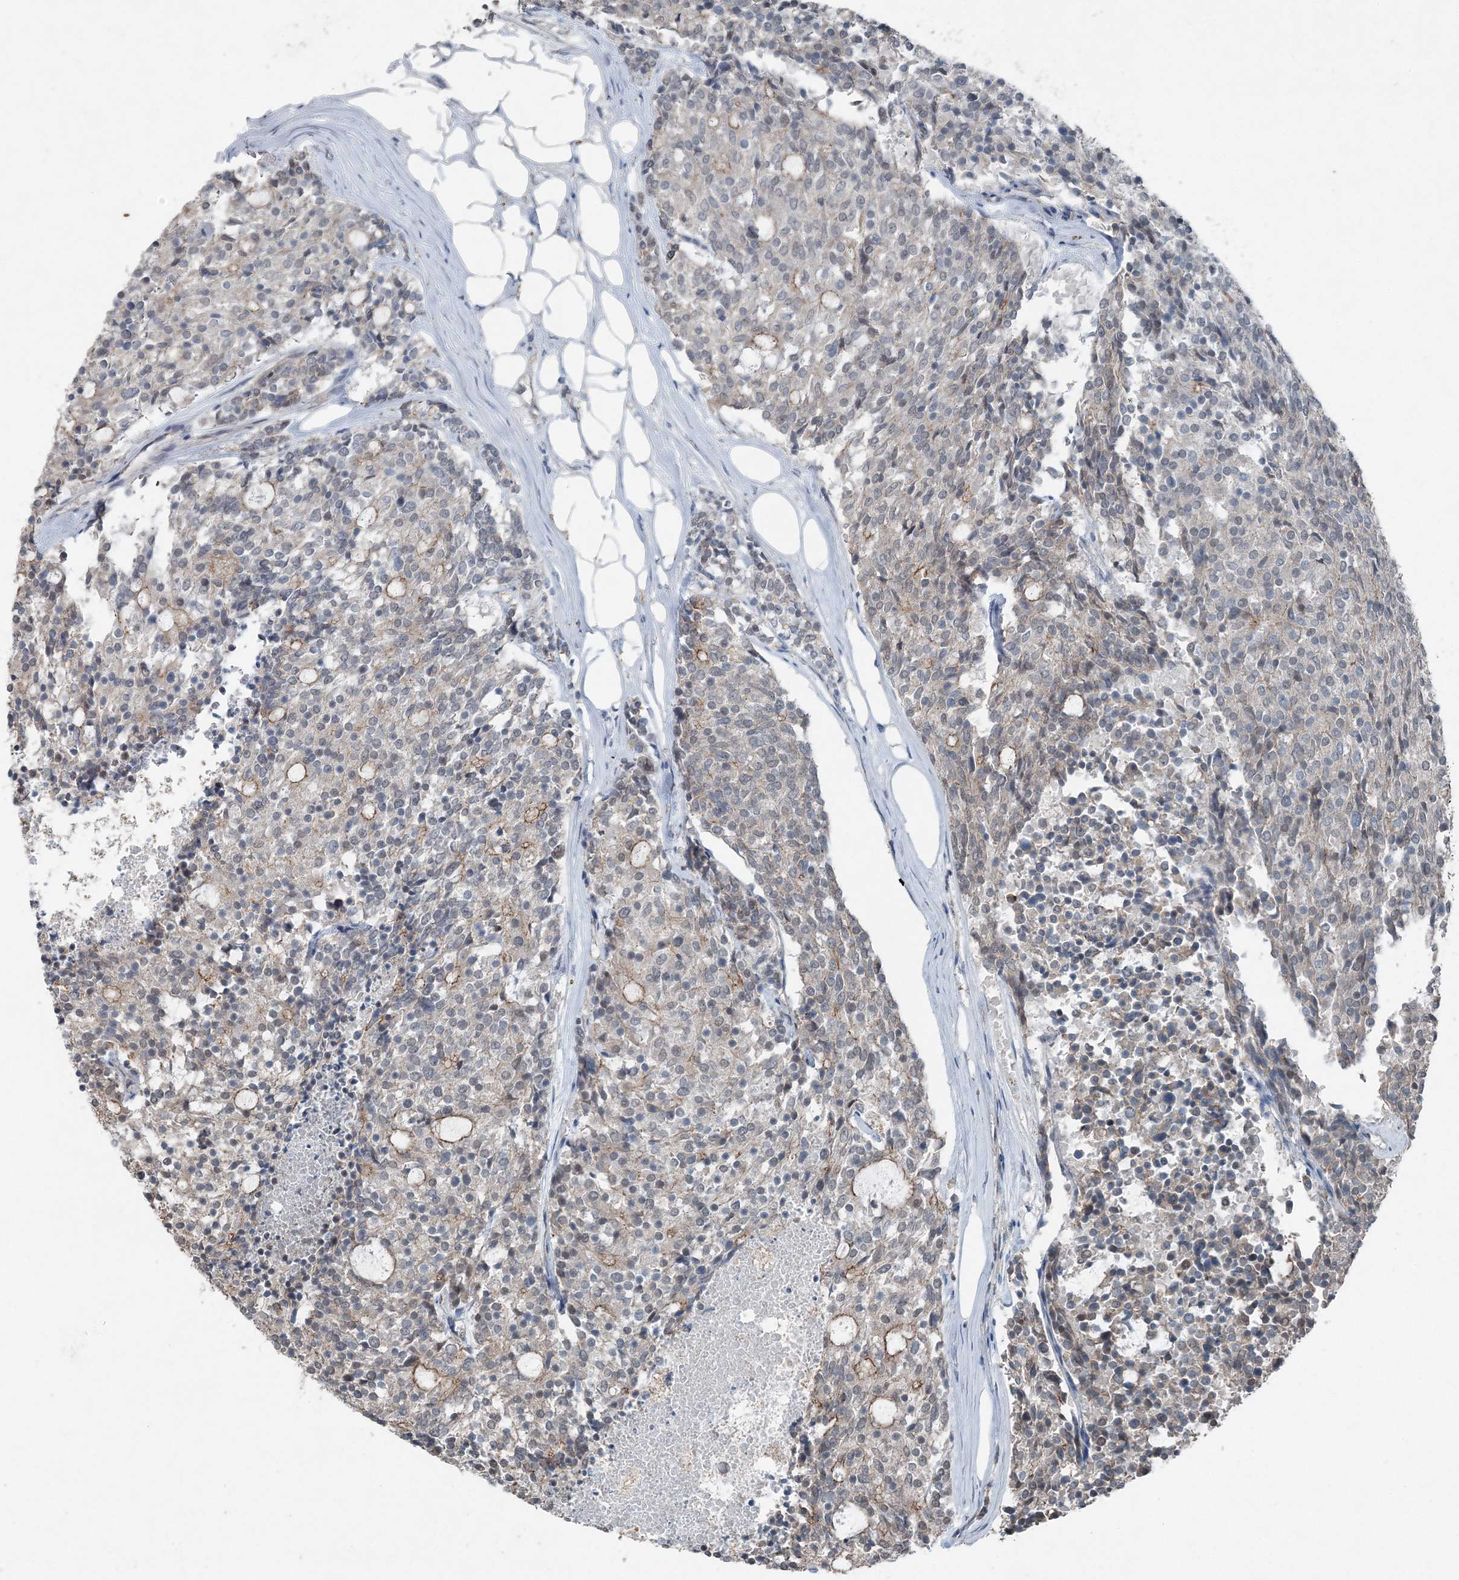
{"staining": {"intensity": "negative", "quantity": "none", "location": "none"}, "tissue": "carcinoid", "cell_type": "Tumor cells", "image_type": "cancer", "snomed": [{"axis": "morphology", "description": "Carcinoid, malignant, NOS"}, {"axis": "topography", "description": "Pancreas"}], "caption": "Tumor cells are negative for protein expression in human malignant carcinoid.", "gene": "VSIG2", "patient": {"sex": "female", "age": 54}}